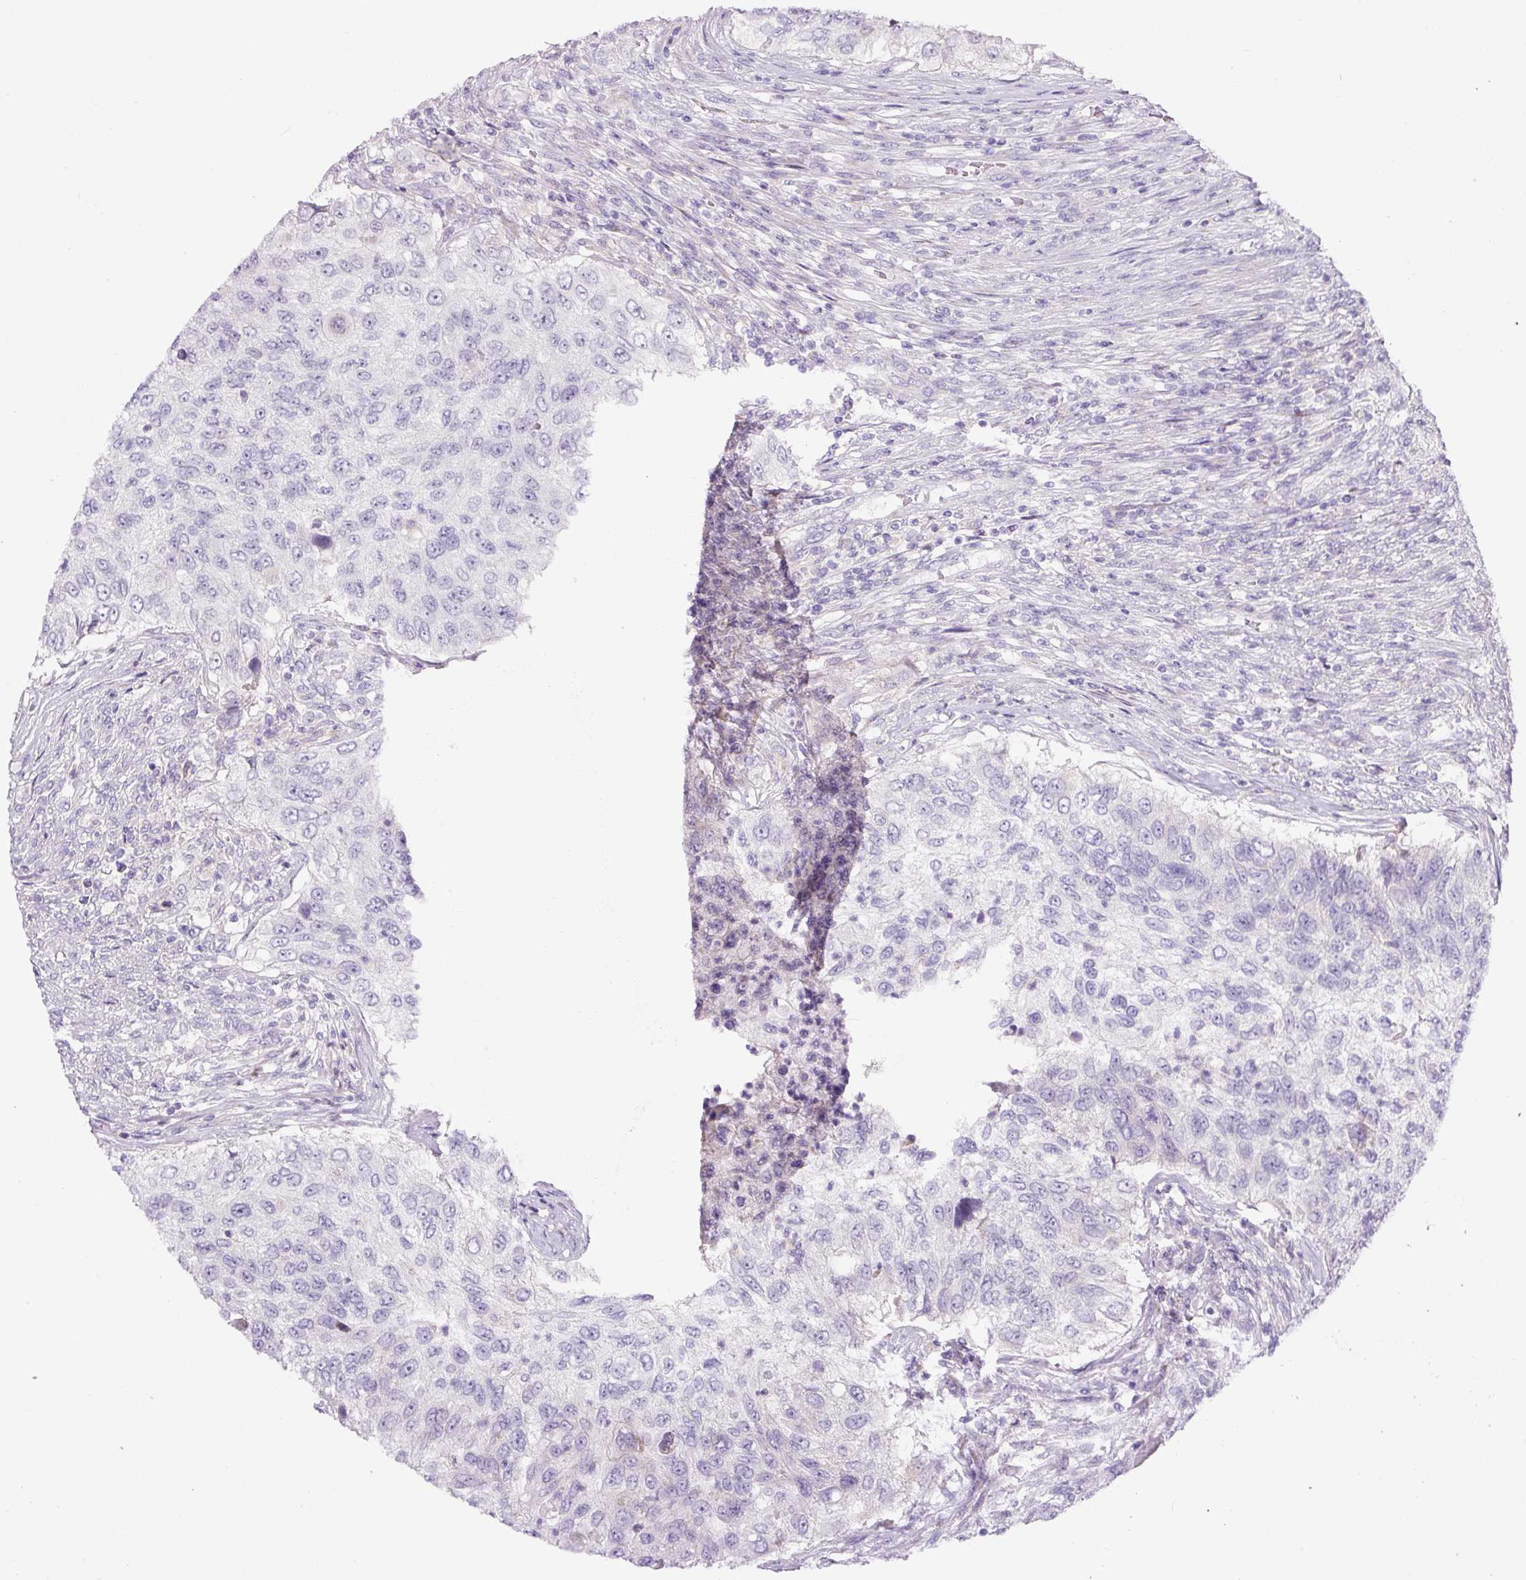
{"staining": {"intensity": "negative", "quantity": "none", "location": "none"}, "tissue": "urothelial cancer", "cell_type": "Tumor cells", "image_type": "cancer", "snomed": [{"axis": "morphology", "description": "Urothelial carcinoma, High grade"}, {"axis": "topography", "description": "Urinary bladder"}], "caption": "Immunohistochemical staining of human urothelial carcinoma (high-grade) shows no significant expression in tumor cells.", "gene": "HPS4", "patient": {"sex": "female", "age": 60}}